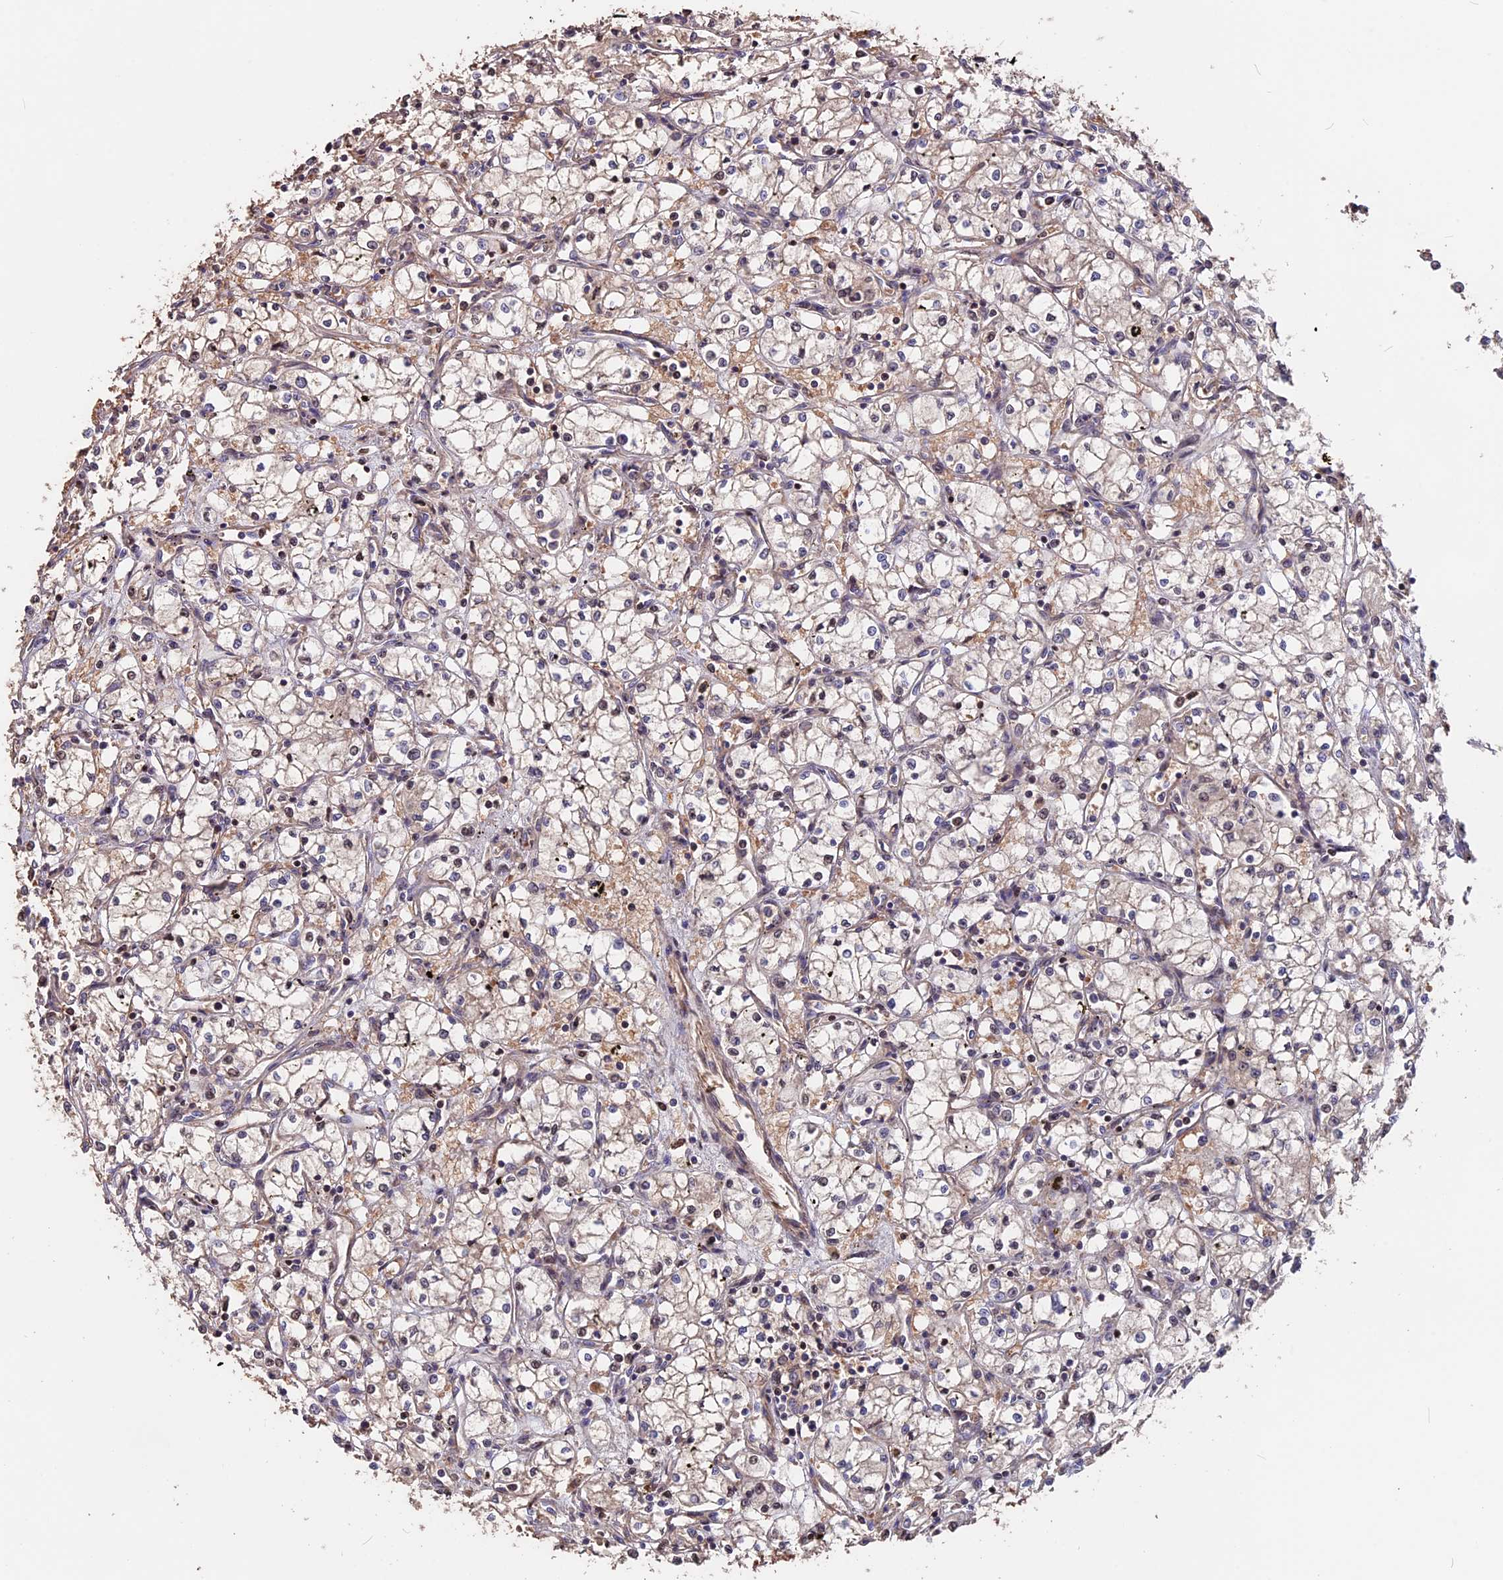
{"staining": {"intensity": "negative", "quantity": "none", "location": "none"}, "tissue": "renal cancer", "cell_type": "Tumor cells", "image_type": "cancer", "snomed": [{"axis": "morphology", "description": "Adenocarcinoma, NOS"}, {"axis": "topography", "description": "Kidney"}], "caption": "The histopathology image exhibits no staining of tumor cells in adenocarcinoma (renal).", "gene": "ZC3H10", "patient": {"sex": "male", "age": 59}}